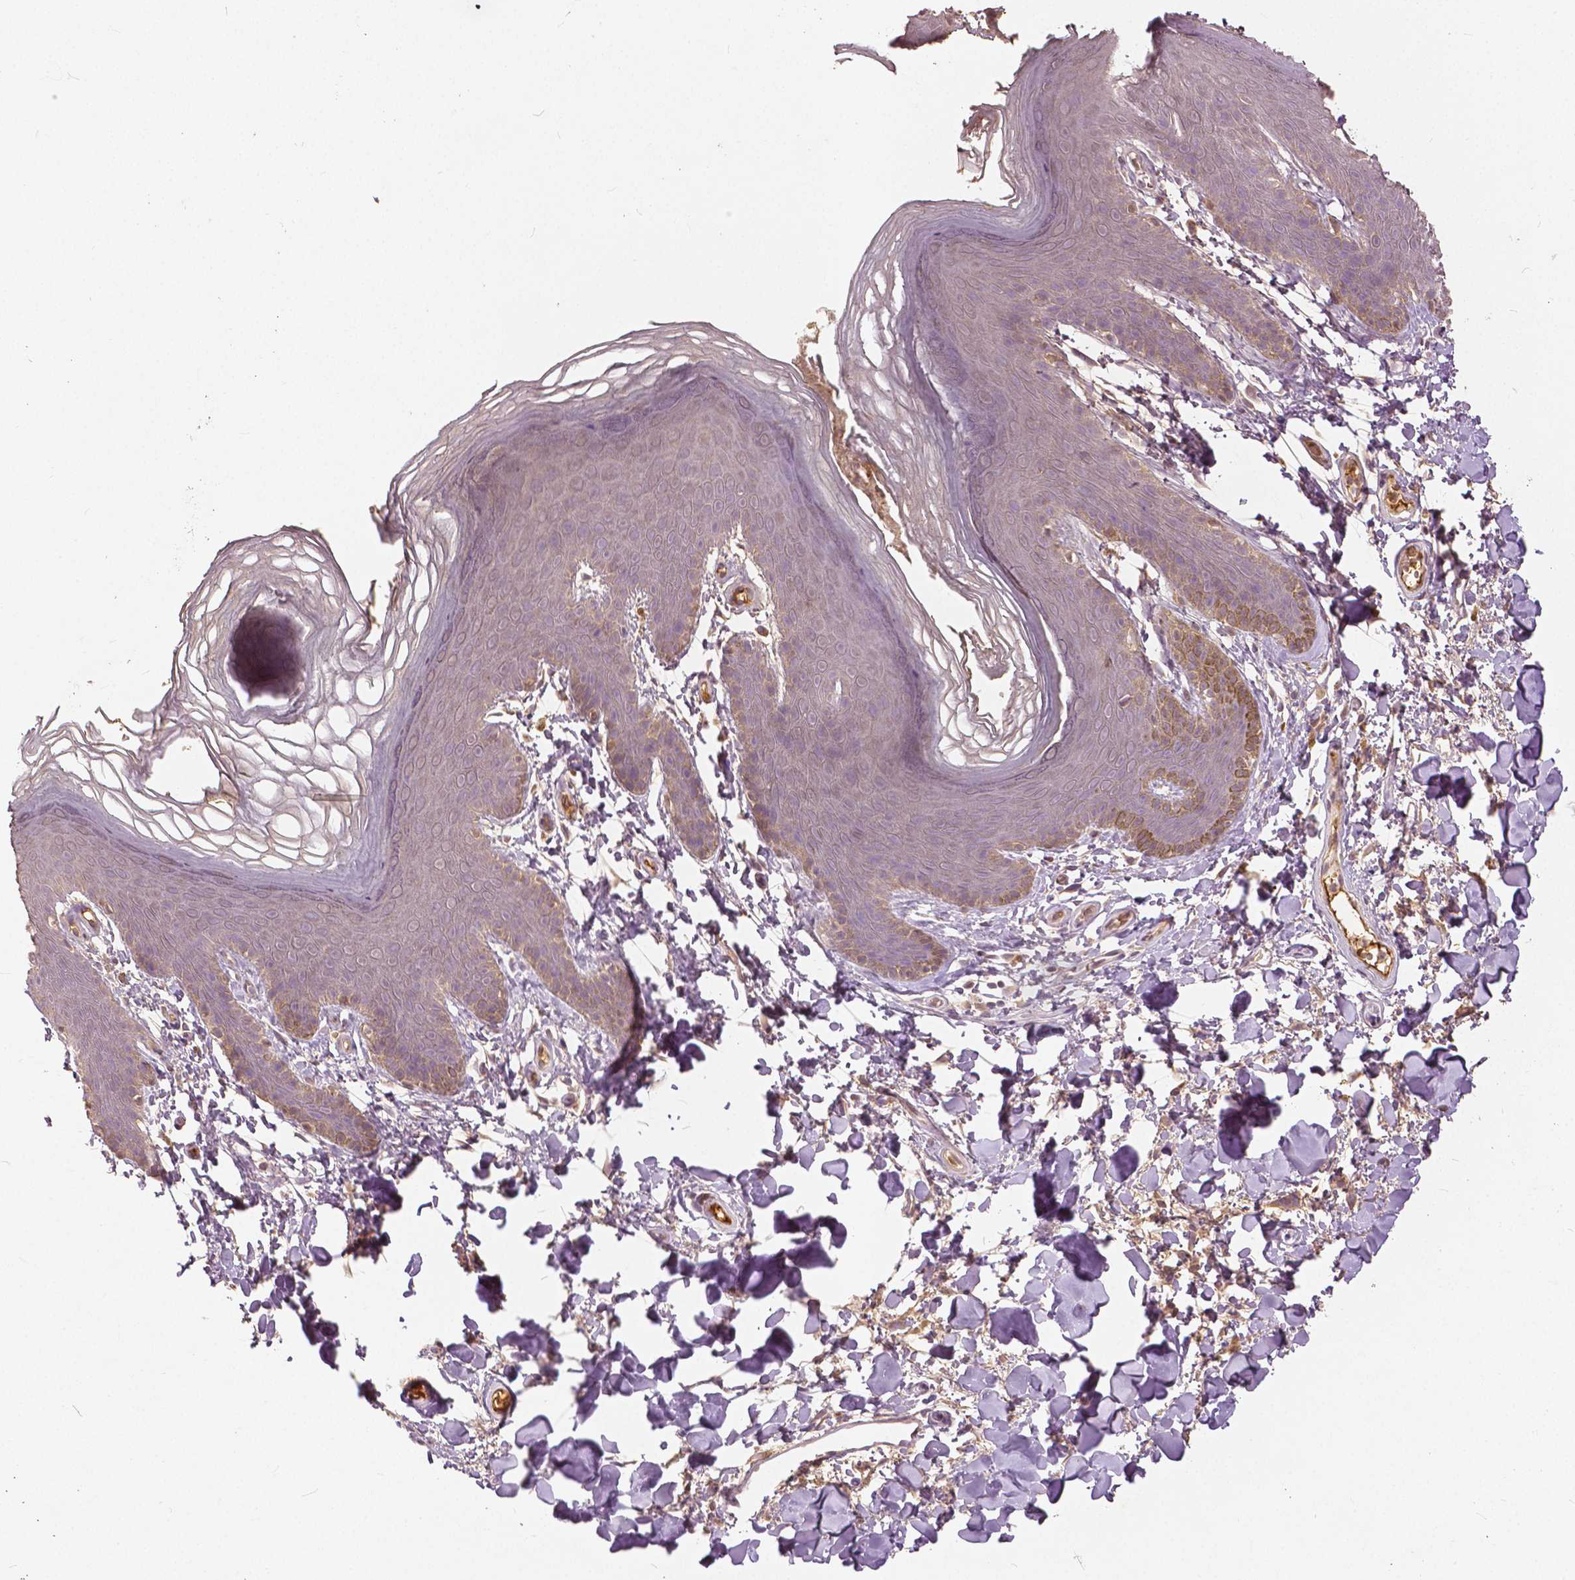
{"staining": {"intensity": "weak", "quantity": "25%-75%", "location": "cytoplasmic/membranous,nuclear"}, "tissue": "skin", "cell_type": "Epidermal cells", "image_type": "normal", "snomed": [{"axis": "morphology", "description": "Normal tissue, NOS"}, {"axis": "topography", "description": "Anal"}], "caption": "Skin stained with IHC demonstrates weak cytoplasmic/membranous,nuclear expression in approximately 25%-75% of epidermal cells. (IHC, brightfield microscopy, high magnification).", "gene": "ANGPTL4", "patient": {"sex": "male", "age": 53}}